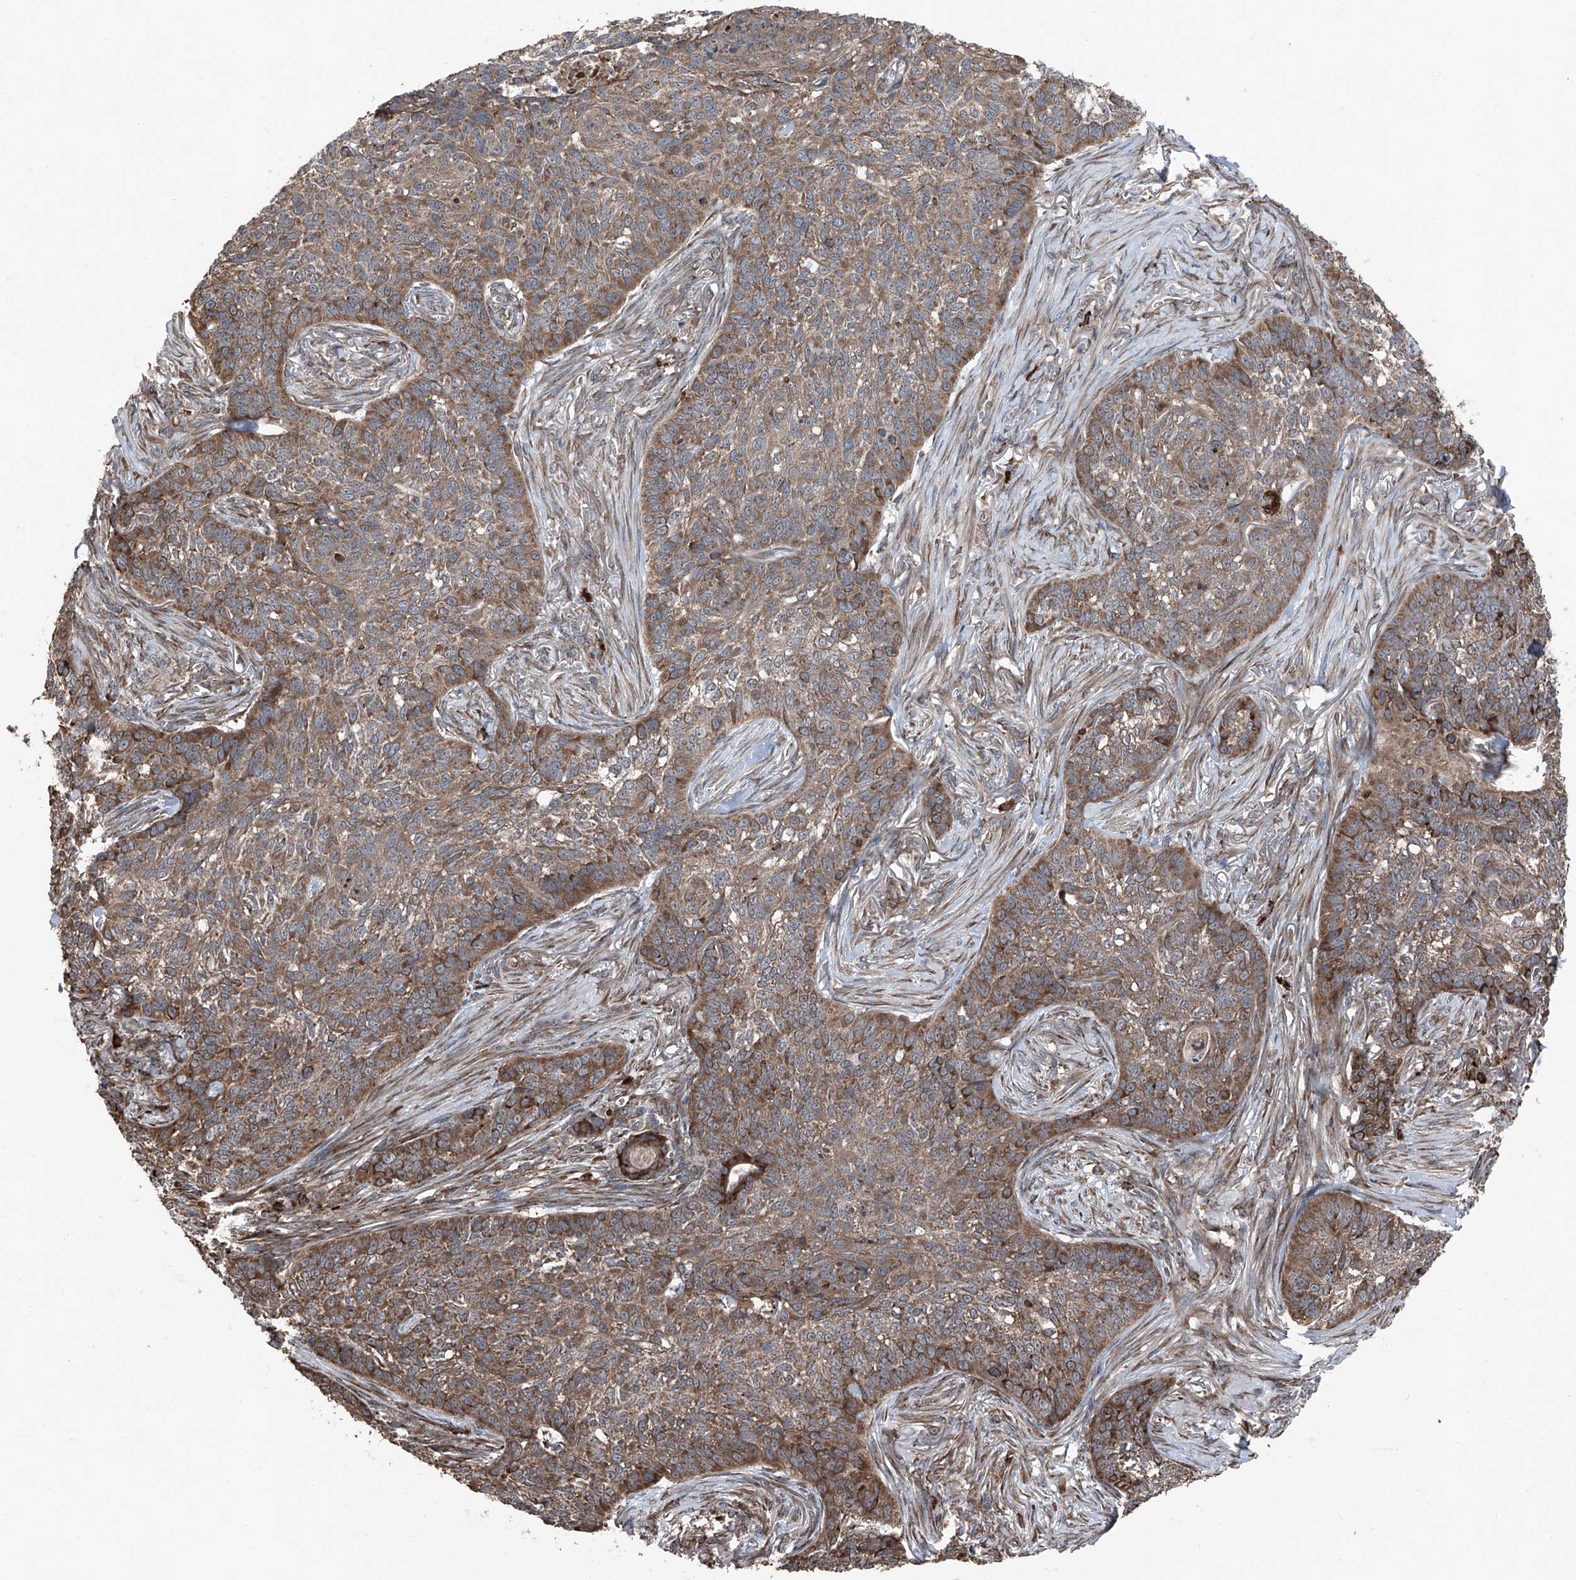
{"staining": {"intensity": "strong", "quantity": ">75%", "location": "cytoplasmic/membranous"}, "tissue": "skin cancer", "cell_type": "Tumor cells", "image_type": "cancer", "snomed": [{"axis": "morphology", "description": "Basal cell carcinoma"}, {"axis": "topography", "description": "Skin"}], "caption": "Skin basal cell carcinoma stained for a protein (brown) exhibits strong cytoplasmic/membranous positive expression in about >75% of tumor cells.", "gene": "LIMK1", "patient": {"sex": "male", "age": 85}}